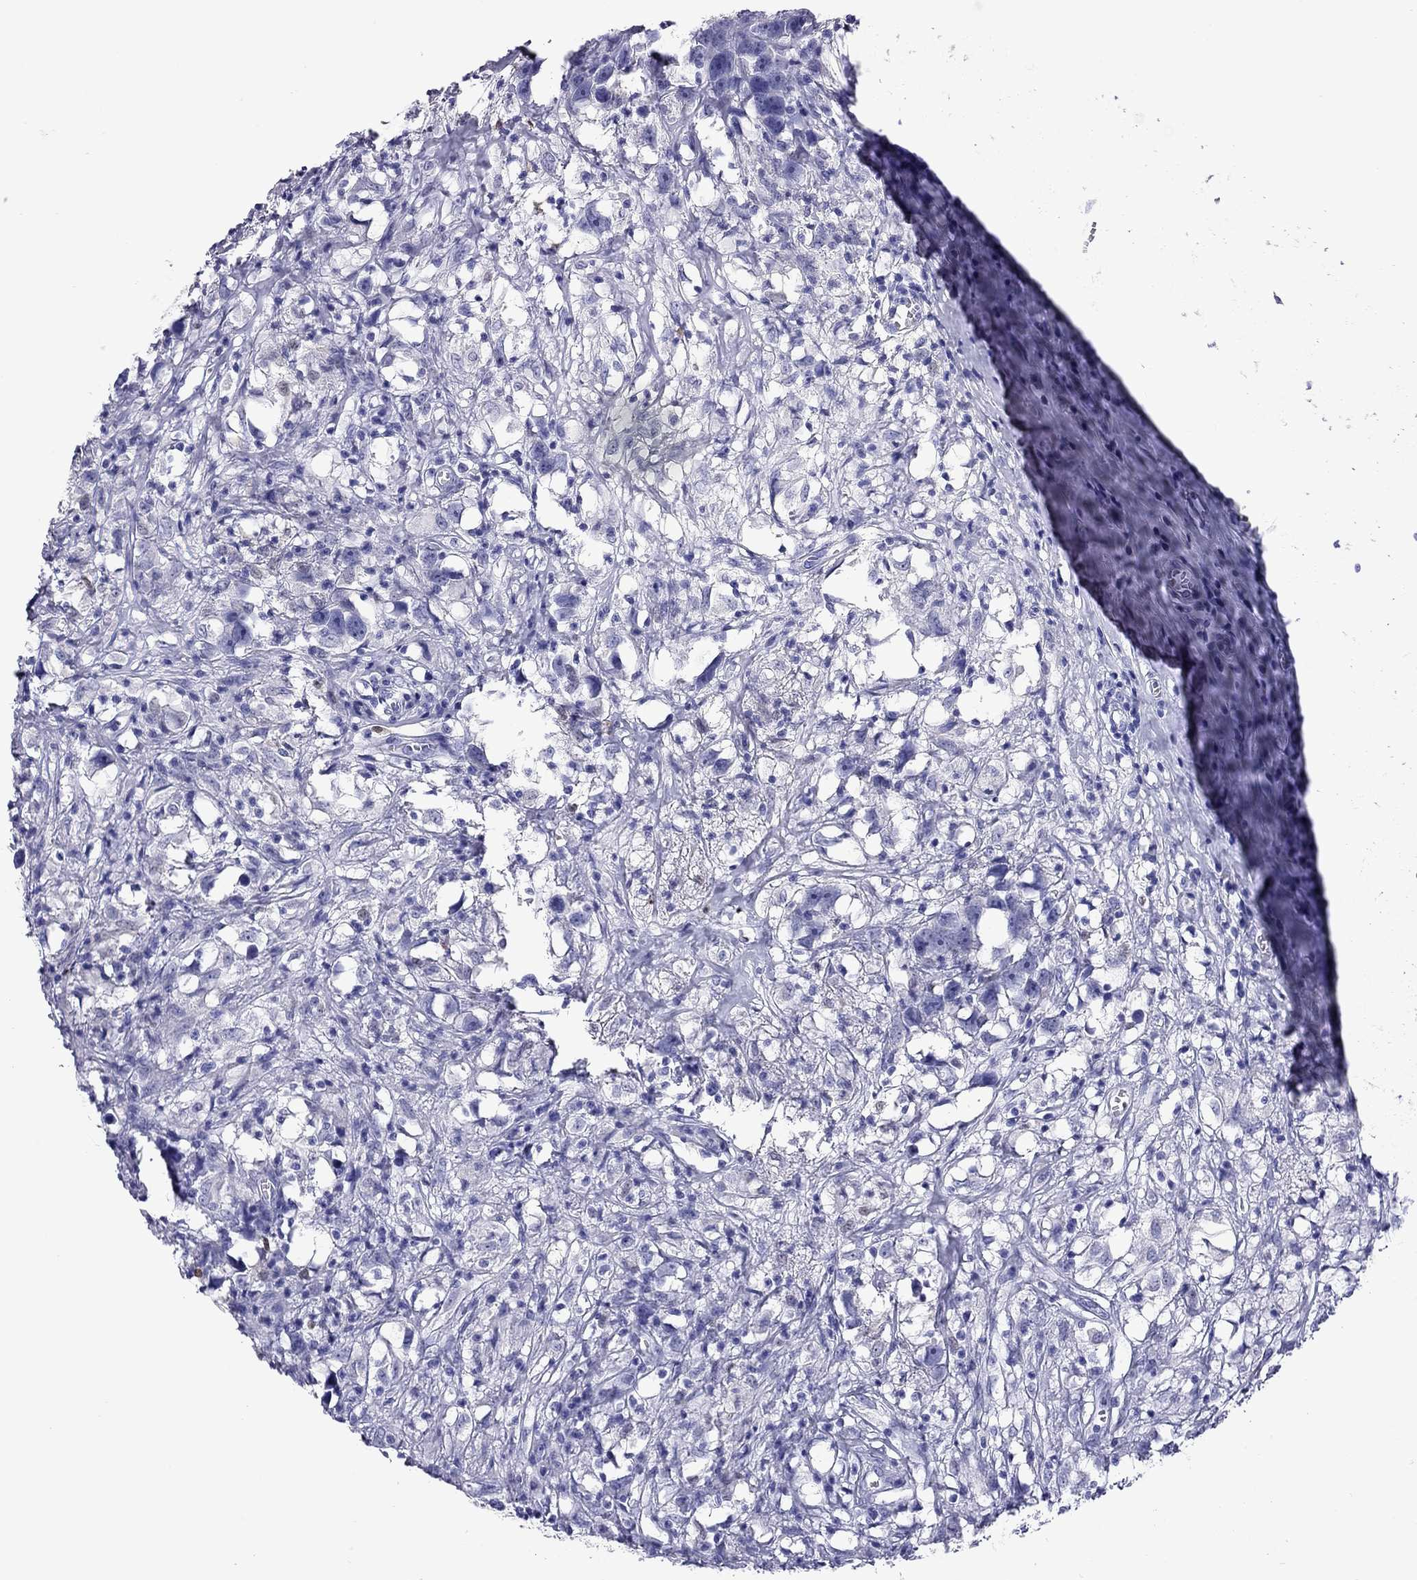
{"staining": {"intensity": "negative", "quantity": "none", "location": "none"}, "tissue": "testis cancer", "cell_type": "Tumor cells", "image_type": "cancer", "snomed": [{"axis": "morphology", "description": "Seminoma, NOS"}, {"axis": "topography", "description": "Testis"}], "caption": "A high-resolution photomicrograph shows immunohistochemistry (IHC) staining of testis cancer, which shows no significant expression in tumor cells. (DAB (3,3'-diaminobenzidine) immunohistochemistry (IHC) with hematoxylin counter stain).", "gene": "SLAMF1", "patient": {"sex": "male", "age": 49}}